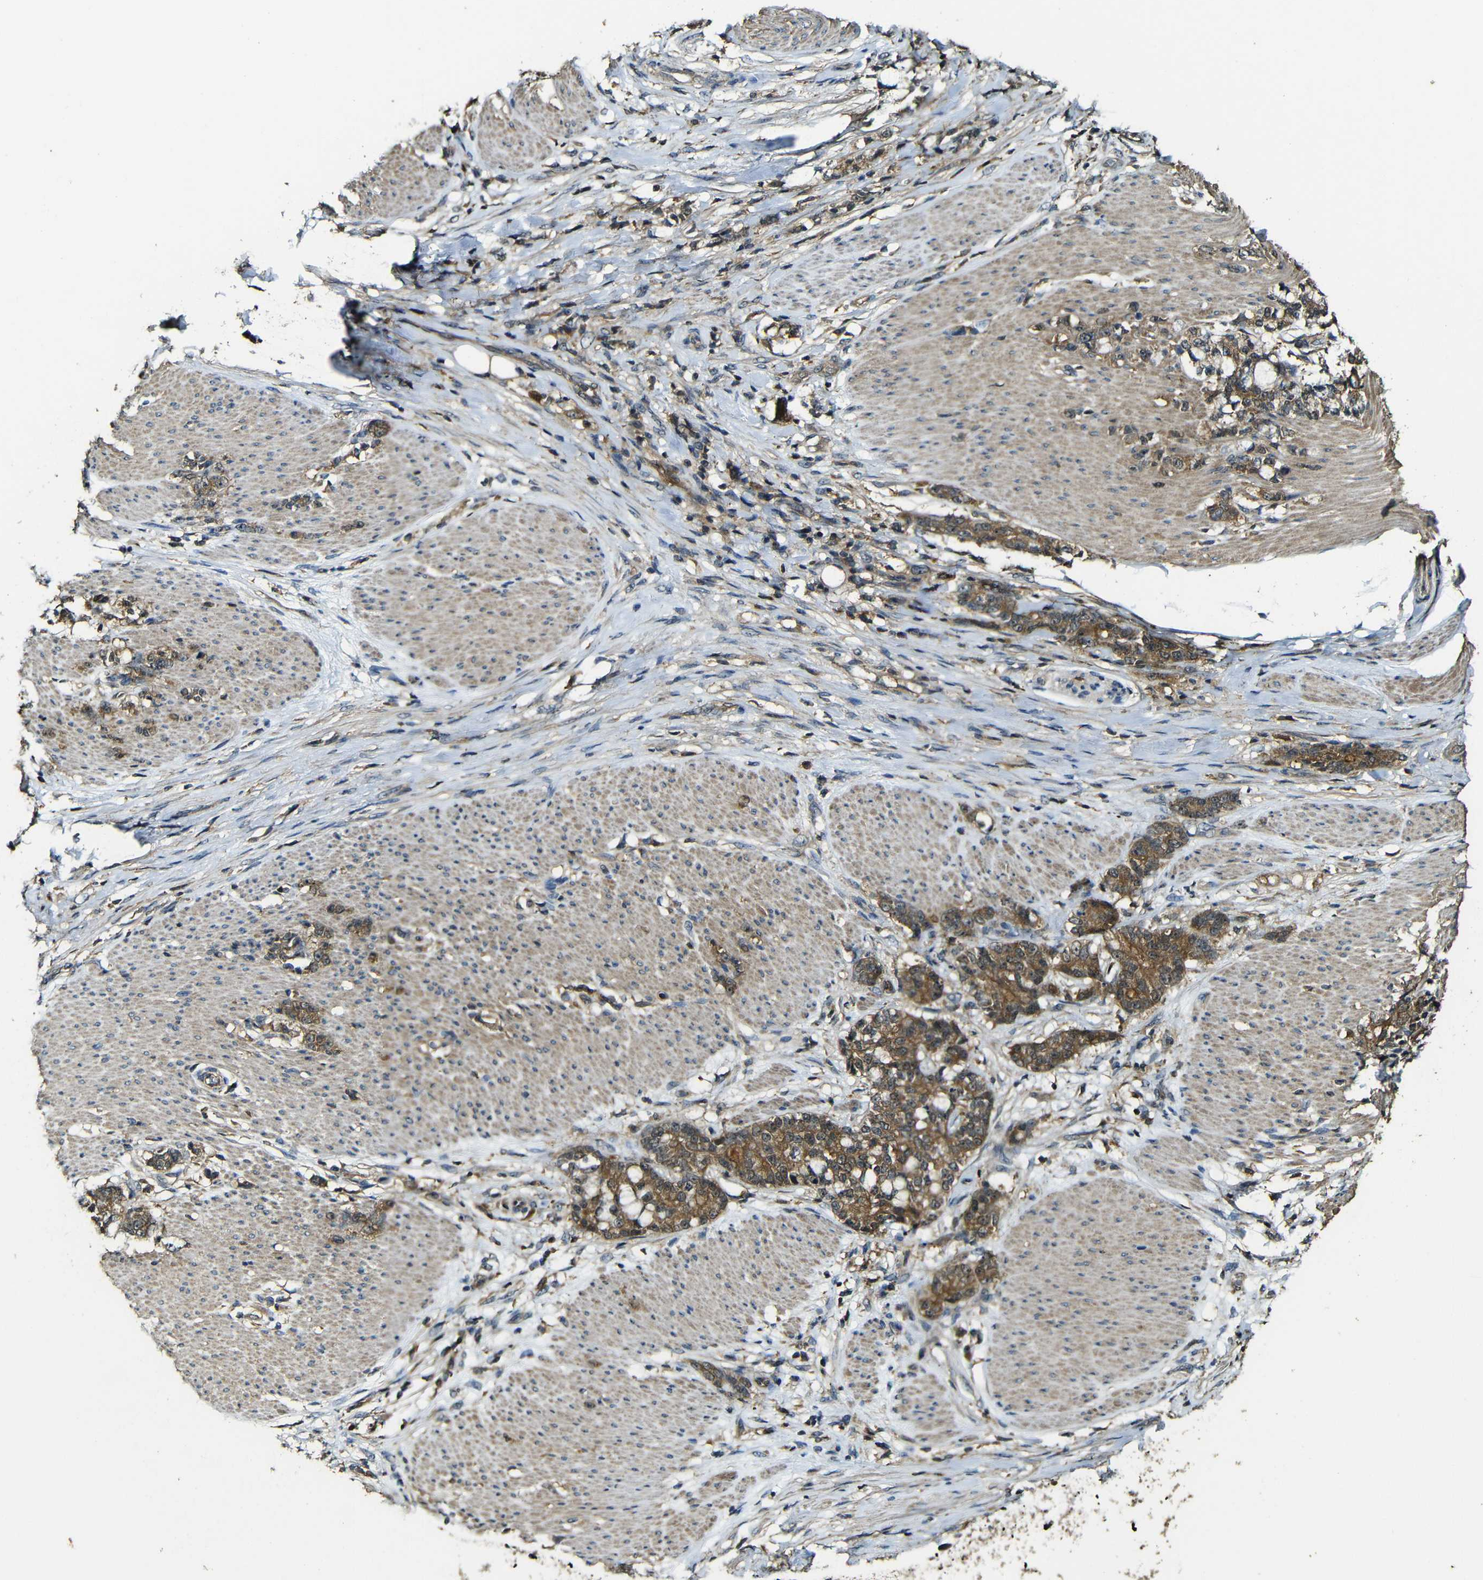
{"staining": {"intensity": "strong", "quantity": ">75%", "location": "cytoplasmic/membranous"}, "tissue": "stomach cancer", "cell_type": "Tumor cells", "image_type": "cancer", "snomed": [{"axis": "morphology", "description": "Adenocarcinoma, NOS"}, {"axis": "topography", "description": "Stomach, lower"}], "caption": "High-magnification brightfield microscopy of stomach adenocarcinoma stained with DAB (3,3'-diaminobenzidine) (brown) and counterstained with hematoxylin (blue). tumor cells exhibit strong cytoplasmic/membranous staining is seen in approximately>75% of cells. Nuclei are stained in blue.", "gene": "CASP8", "patient": {"sex": "male", "age": 88}}